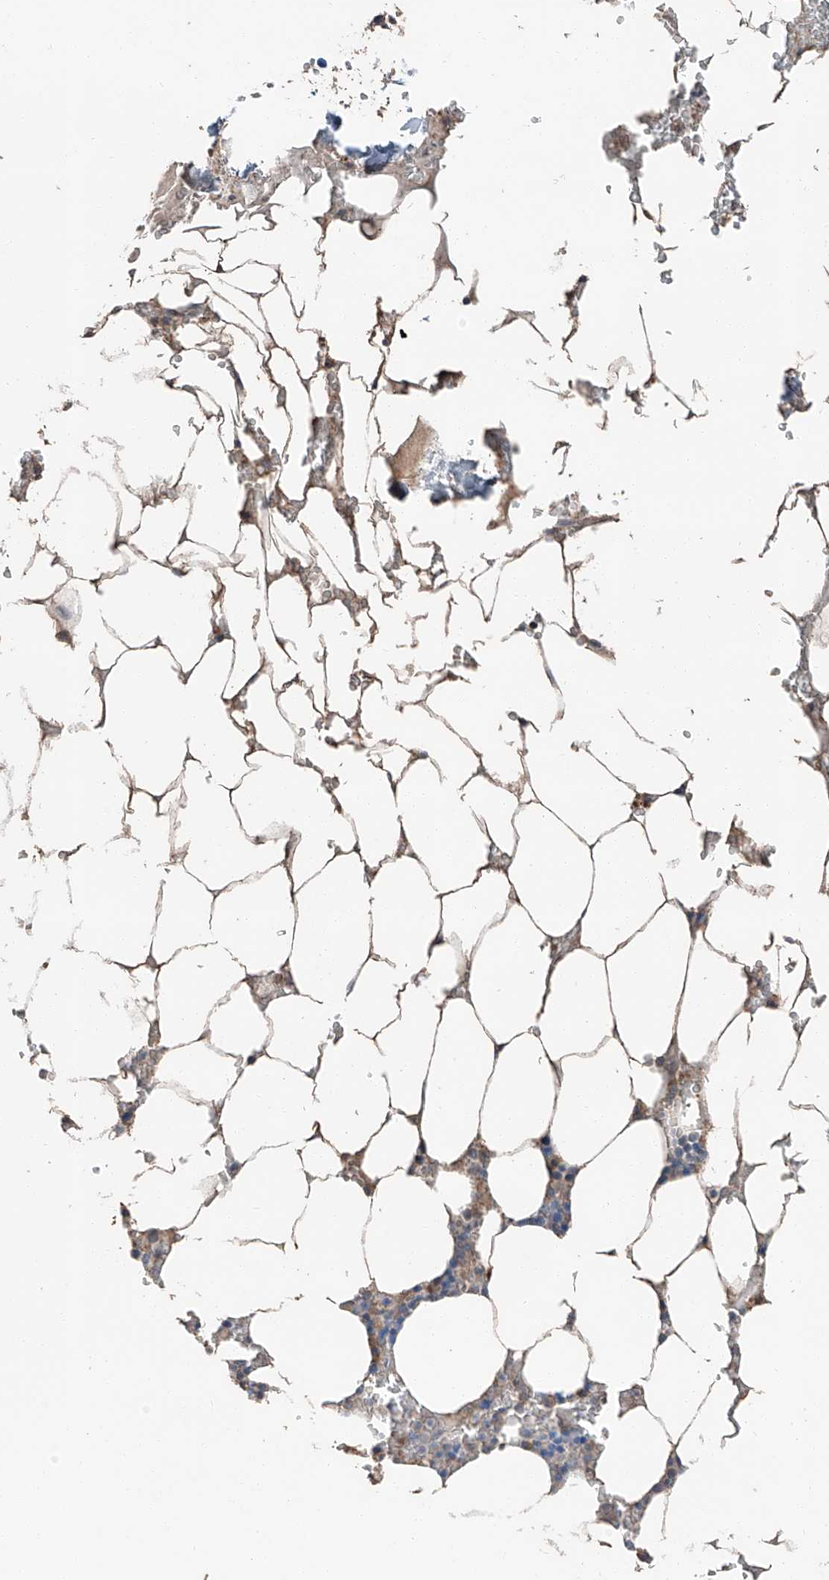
{"staining": {"intensity": "negative", "quantity": "none", "location": "none"}, "tissue": "bone marrow", "cell_type": "Hematopoietic cells", "image_type": "normal", "snomed": [{"axis": "morphology", "description": "Normal tissue, NOS"}, {"axis": "topography", "description": "Bone marrow"}], "caption": "This histopathology image is of benign bone marrow stained with IHC to label a protein in brown with the nuclei are counter-stained blue. There is no positivity in hematopoietic cells. The staining was performed using DAB to visualize the protein expression in brown, while the nuclei were stained in blue with hematoxylin (Magnification: 20x).", "gene": "MAMLD1", "patient": {"sex": "male", "age": 70}}